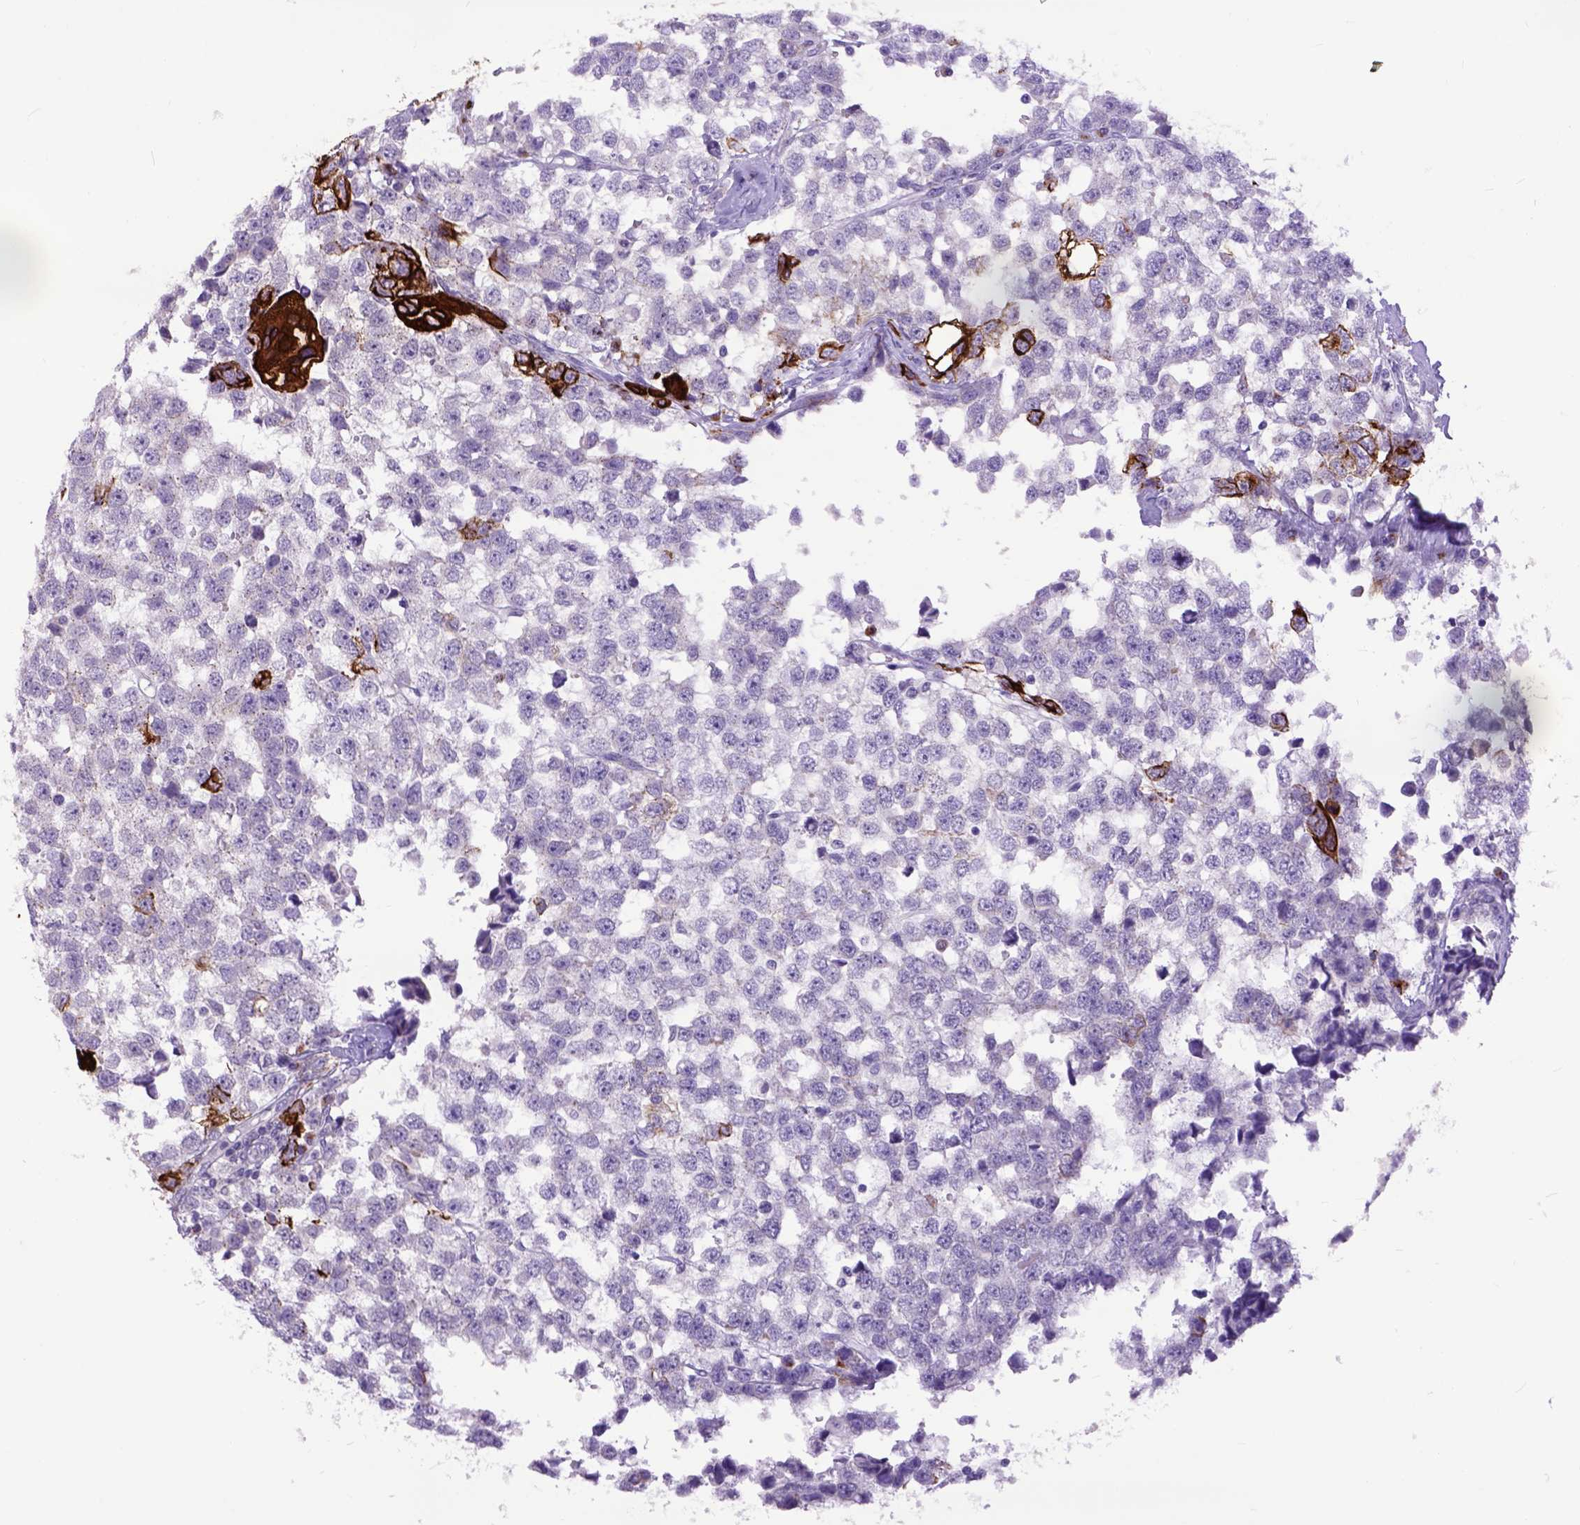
{"staining": {"intensity": "negative", "quantity": "none", "location": "none"}, "tissue": "testis cancer", "cell_type": "Tumor cells", "image_type": "cancer", "snomed": [{"axis": "morphology", "description": "Seminoma, NOS"}, {"axis": "topography", "description": "Testis"}], "caption": "DAB (3,3'-diaminobenzidine) immunohistochemical staining of human testis cancer displays no significant positivity in tumor cells. (Brightfield microscopy of DAB (3,3'-diaminobenzidine) IHC at high magnification).", "gene": "RAB25", "patient": {"sex": "male", "age": 34}}